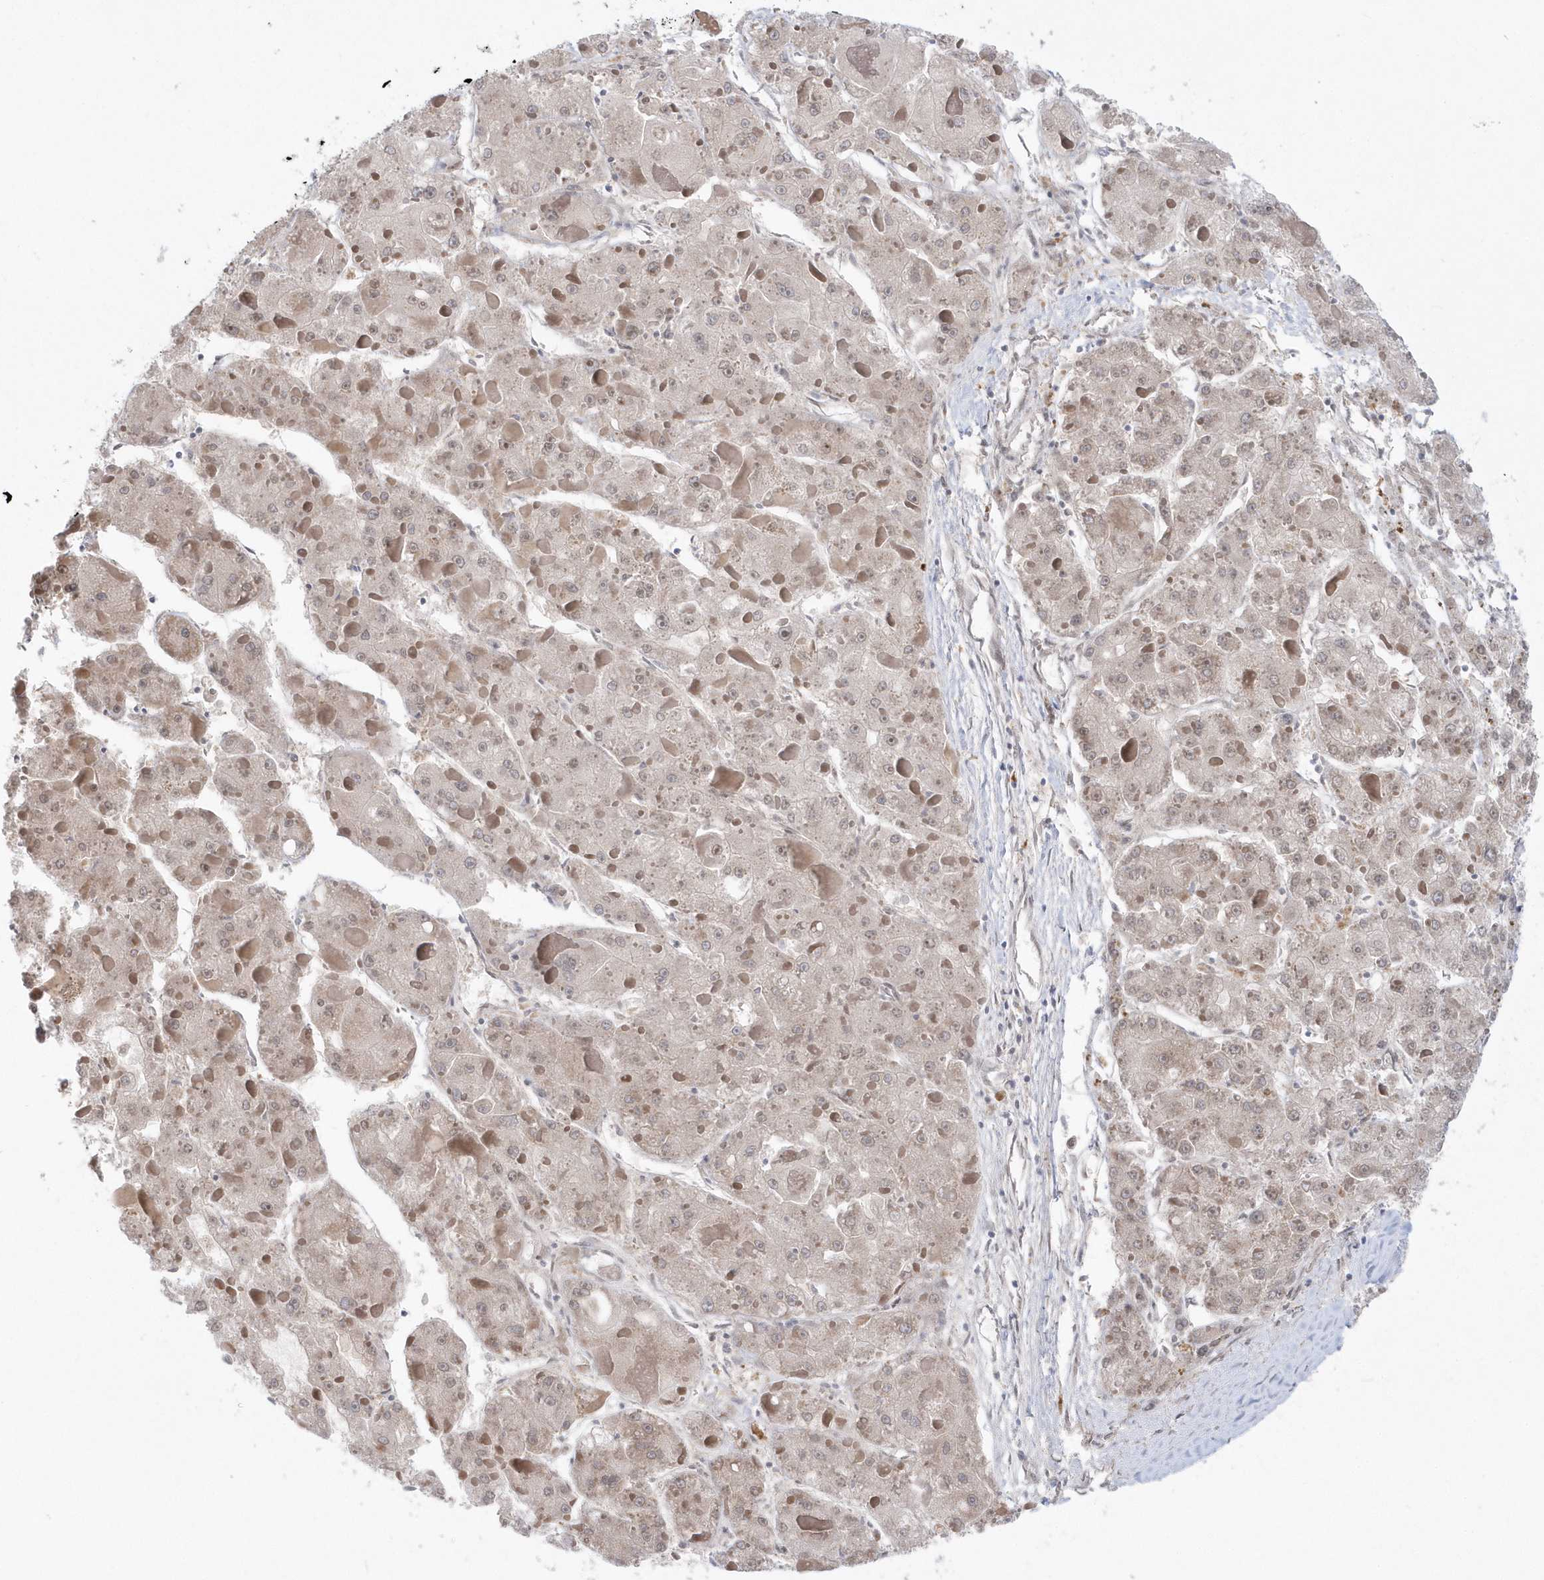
{"staining": {"intensity": "negative", "quantity": "none", "location": "none"}, "tissue": "liver cancer", "cell_type": "Tumor cells", "image_type": "cancer", "snomed": [{"axis": "morphology", "description": "Carcinoma, Hepatocellular, NOS"}, {"axis": "topography", "description": "Liver"}], "caption": "Liver cancer (hepatocellular carcinoma) was stained to show a protein in brown. There is no significant expression in tumor cells.", "gene": "DHX57", "patient": {"sex": "female", "age": 73}}